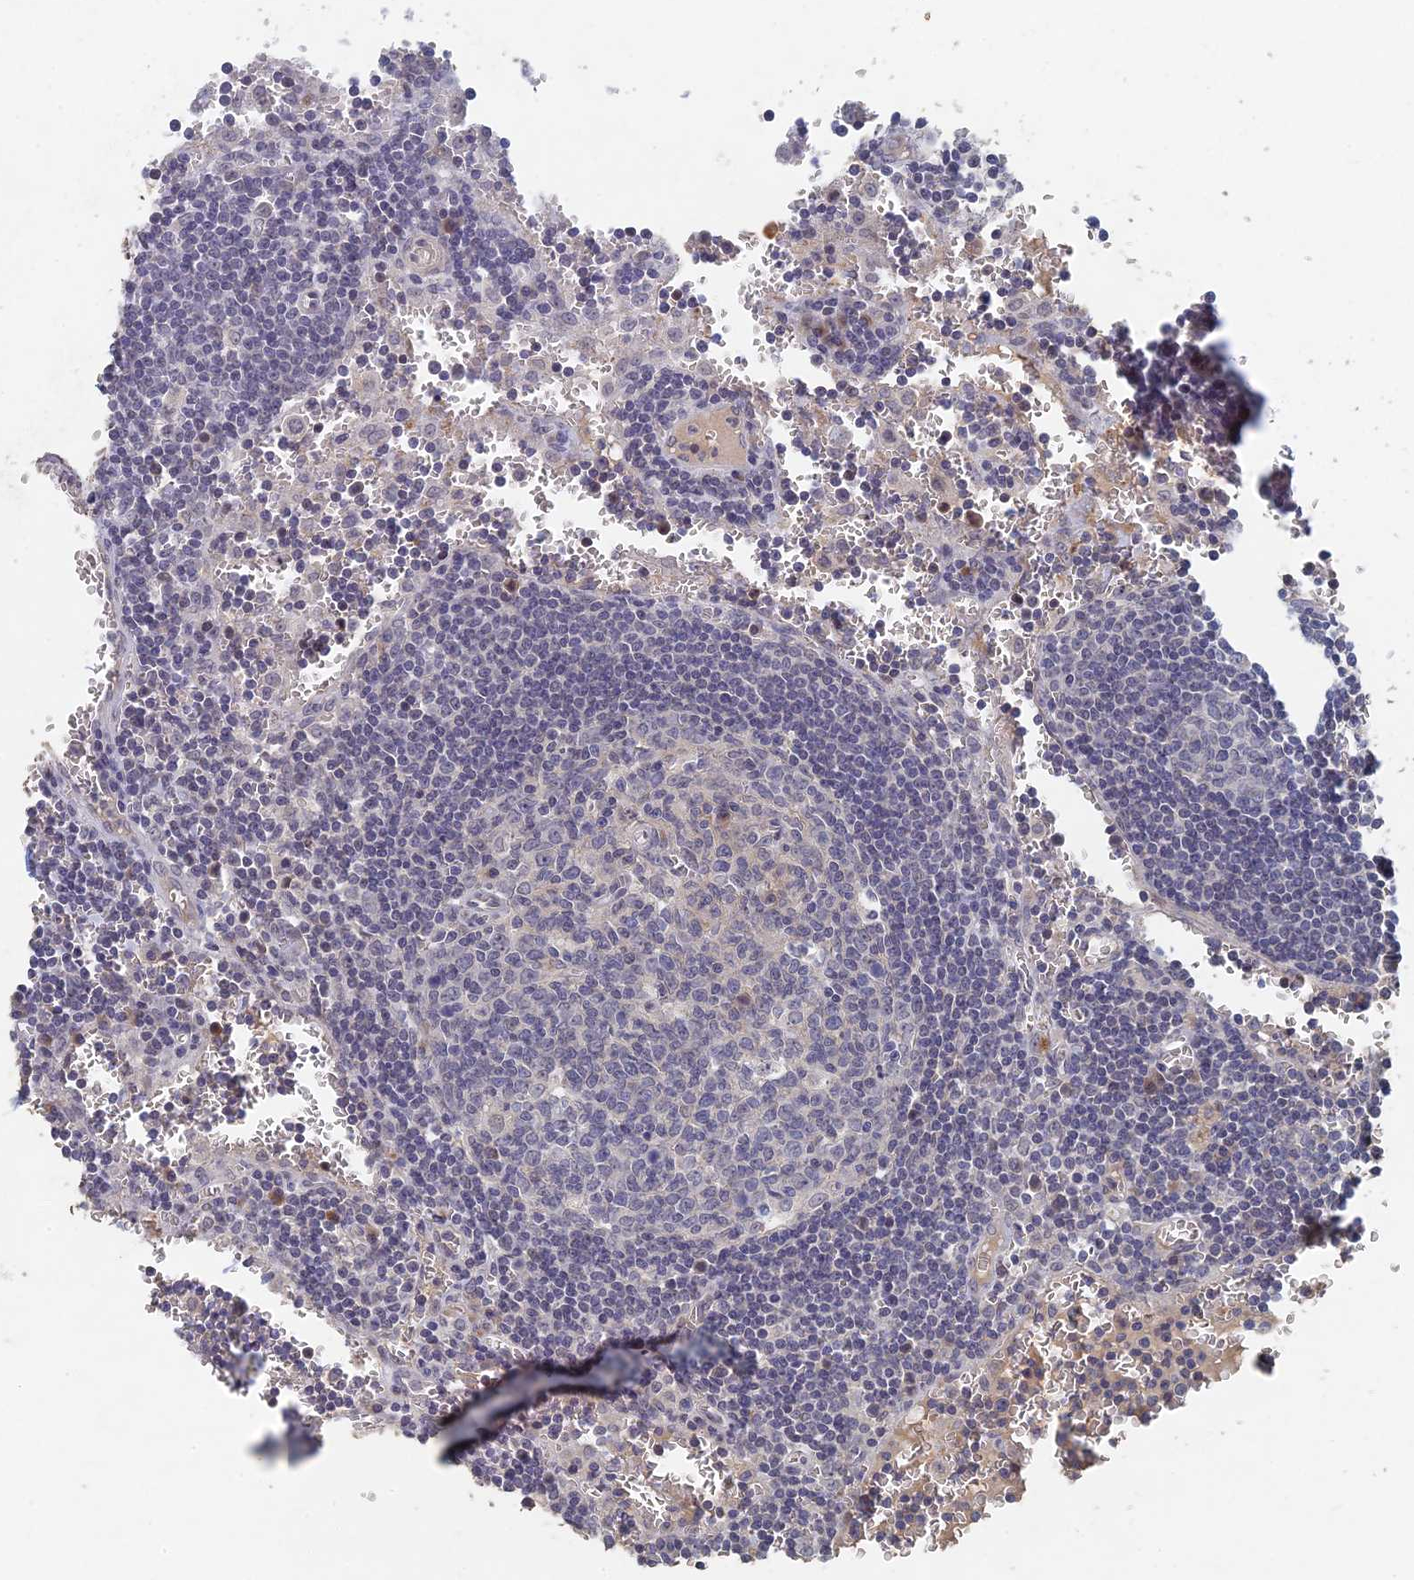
{"staining": {"intensity": "negative", "quantity": "none", "location": "none"}, "tissue": "lymph node", "cell_type": "Germinal center cells", "image_type": "normal", "snomed": [{"axis": "morphology", "description": "Normal tissue, NOS"}, {"axis": "topography", "description": "Lymph node"}], "caption": "Photomicrograph shows no significant protein expression in germinal center cells of normal lymph node.", "gene": "GNA15", "patient": {"sex": "female", "age": 73}}